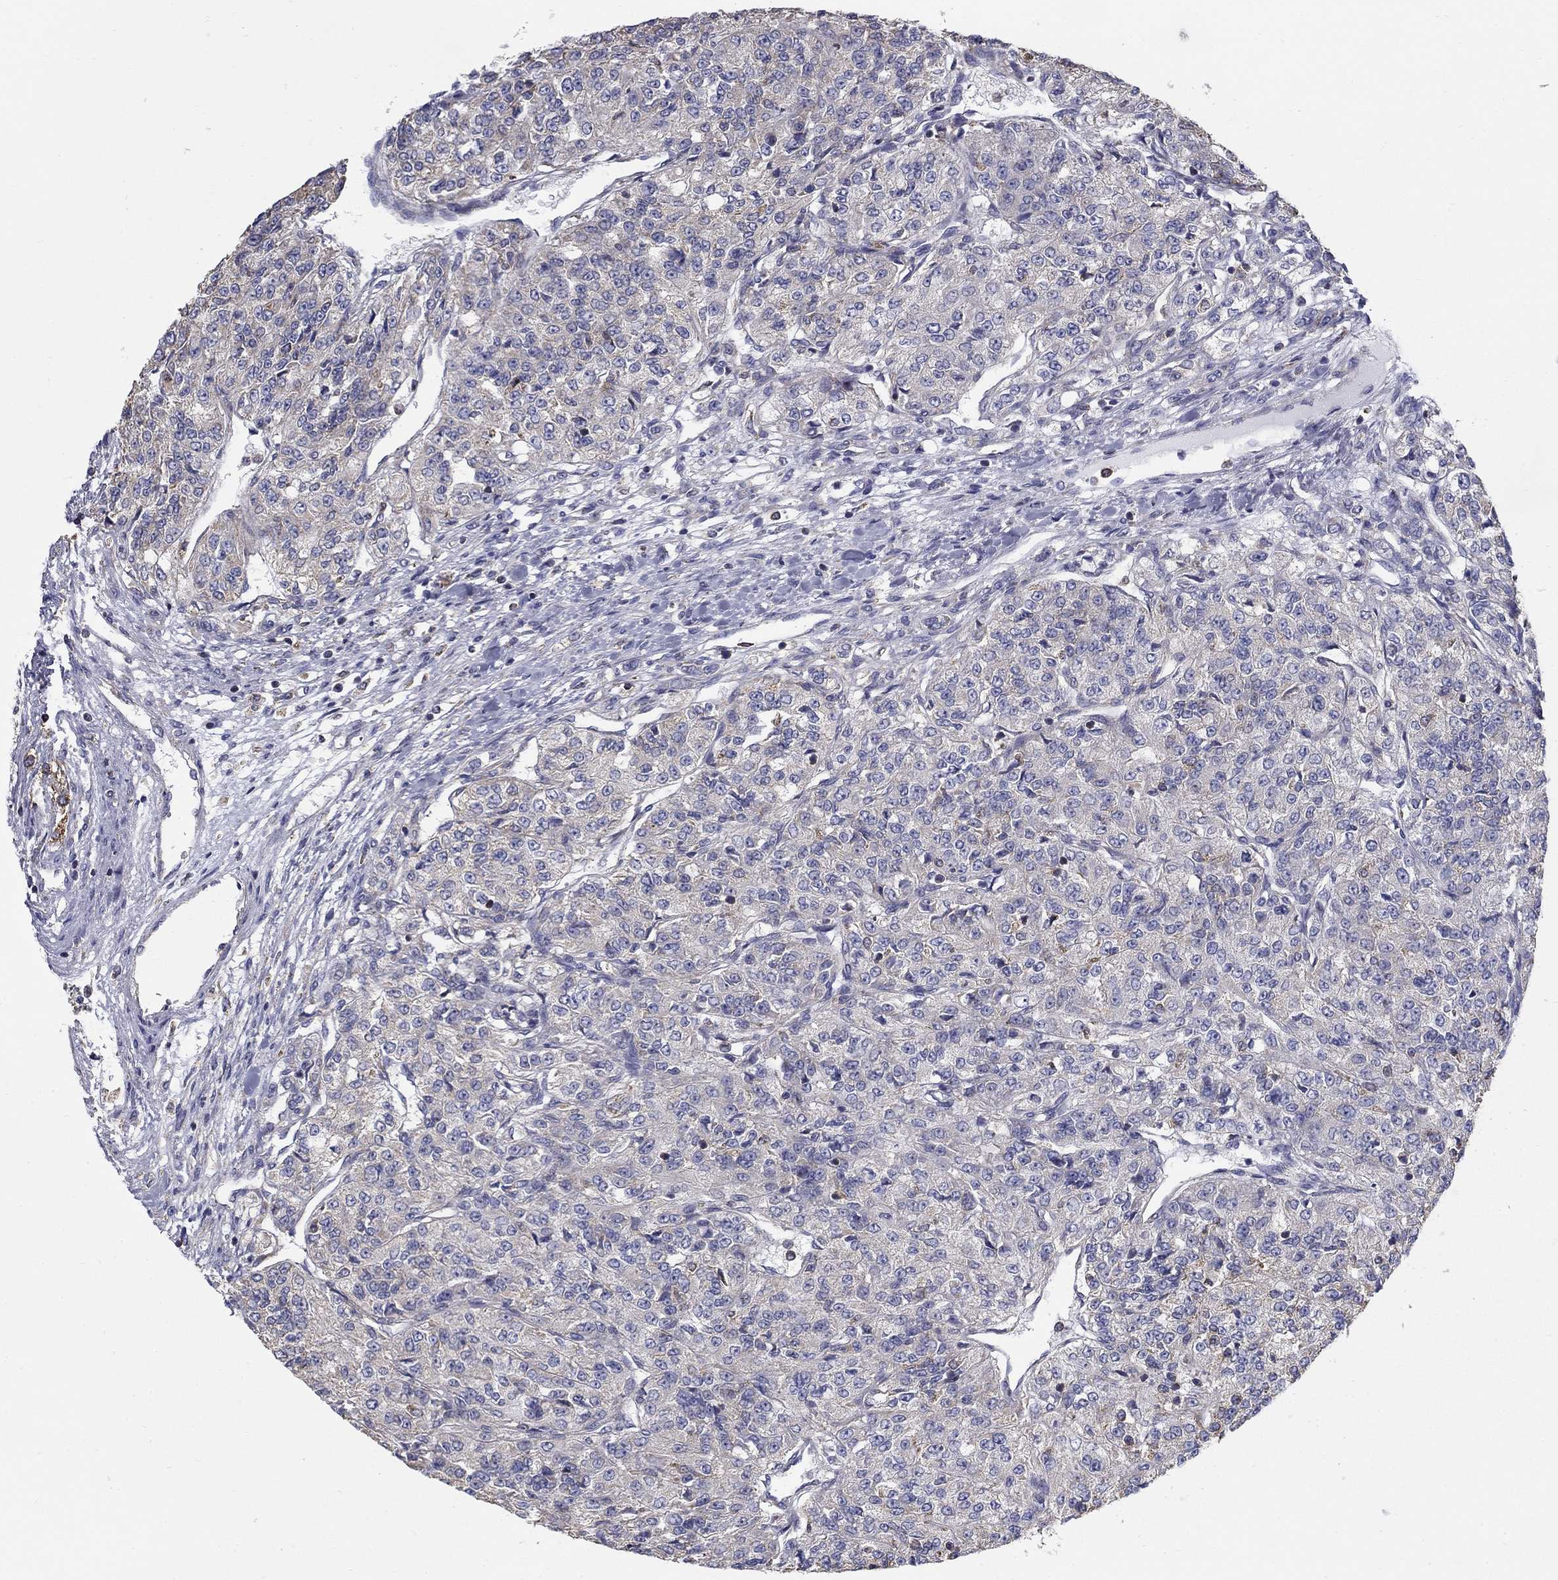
{"staining": {"intensity": "negative", "quantity": "none", "location": "none"}, "tissue": "renal cancer", "cell_type": "Tumor cells", "image_type": "cancer", "snomed": [{"axis": "morphology", "description": "Adenocarcinoma, NOS"}, {"axis": "topography", "description": "Kidney"}], "caption": "An image of renal cancer stained for a protein exhibits no brown staining in tumor cells.", "gene": "NME5", "patient": {"sex": "female", "age": 63}}